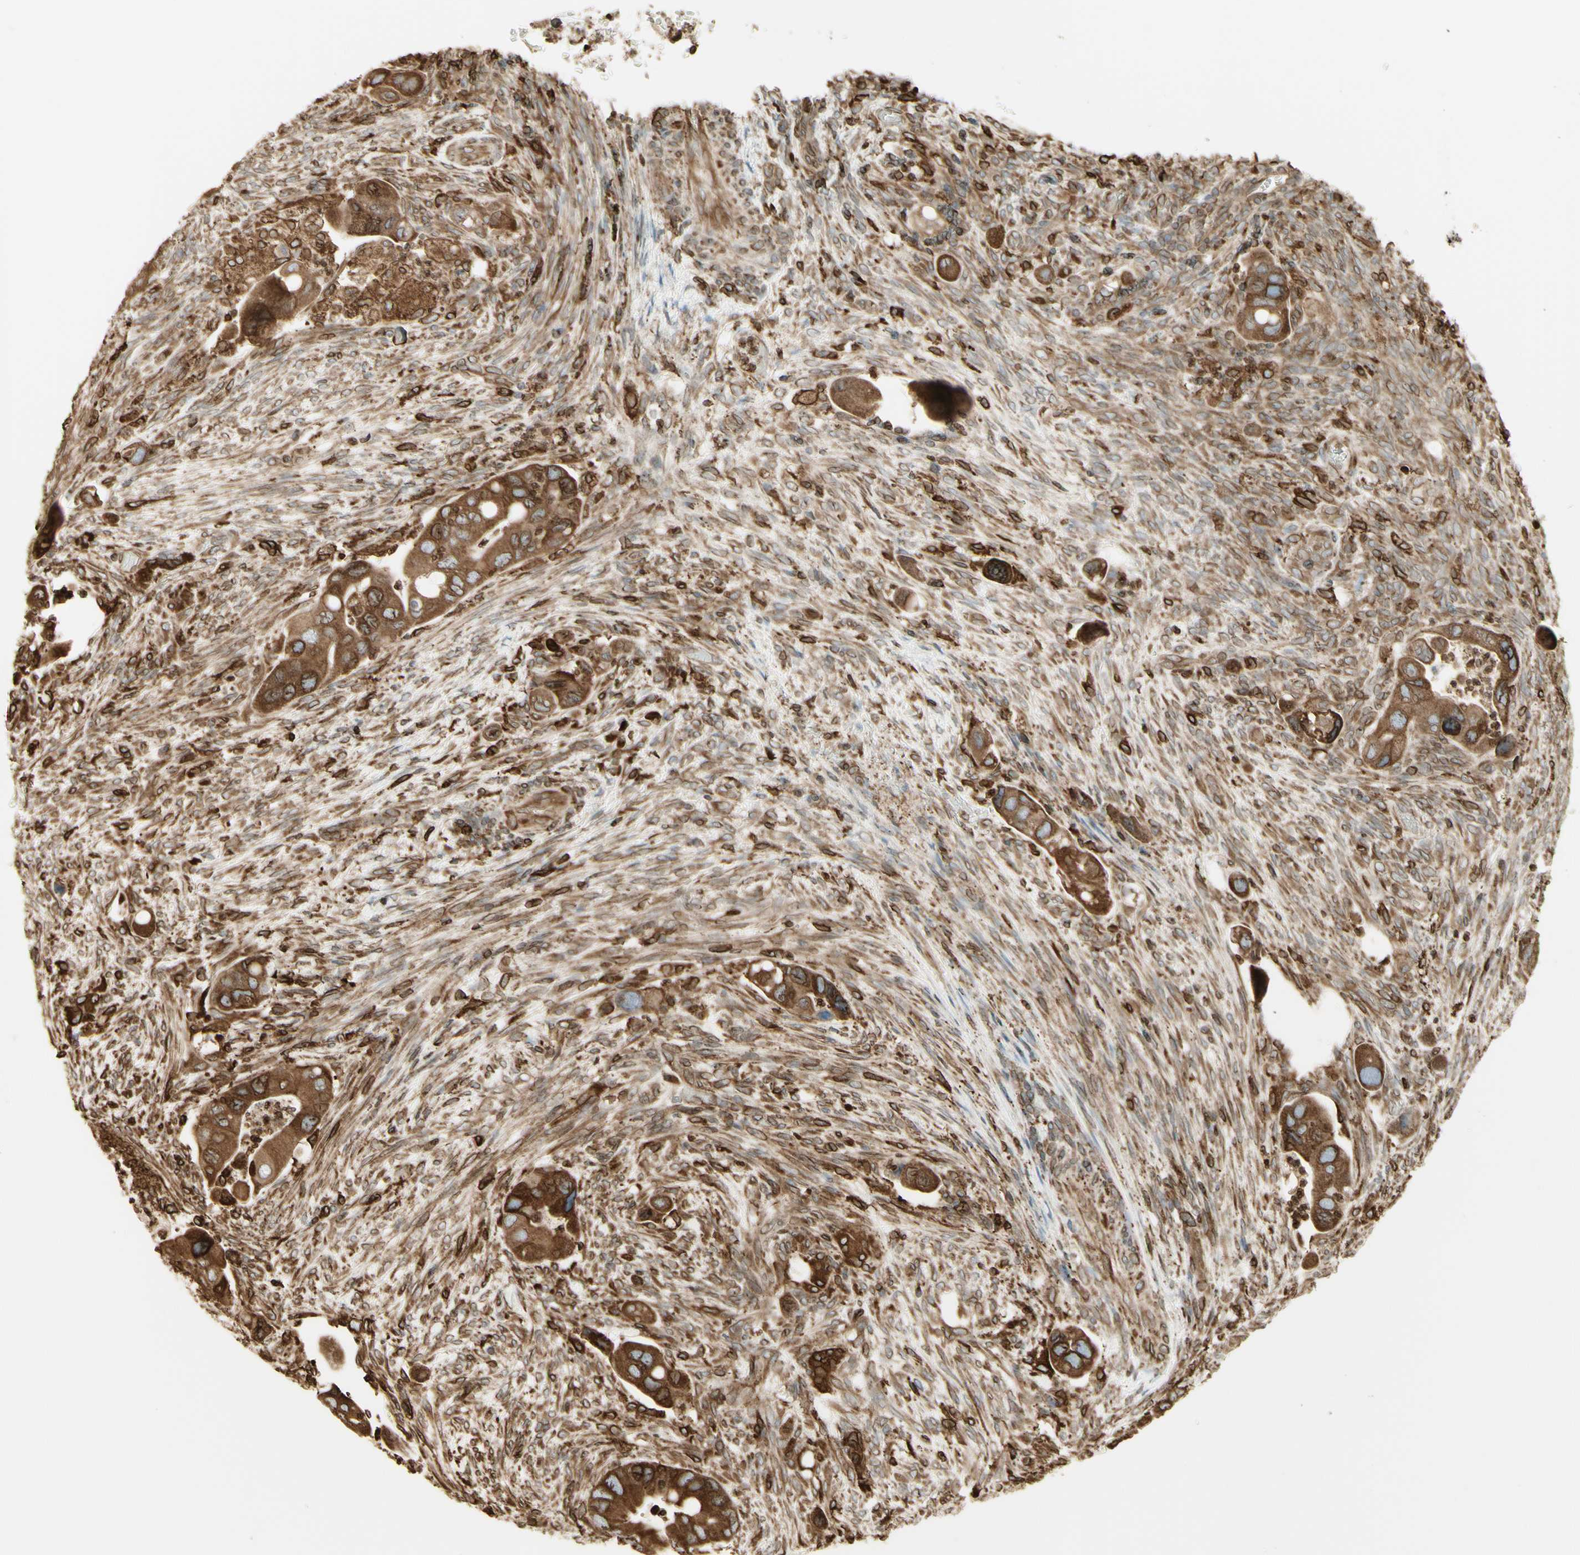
{"staining": {"intensity": "moderate", "quantity": ">75%", "location": "cytoplasmic/membranous"}, "tissue": "colorectal cancer", "cell_type": "Tumor cells", "image_type": "cancer", "snomed": [{"axis": "morphology", "description": "Adenocarcinoma, NOS"}, {"axis": "topography", "description": "Rectum"}], "caption": "A medium amount of moderate cytoplasmic/membranous expression is appreciated in about >75% of tumor cells in adenocarcinoma (colorectal) tissue.", "gene": "CANX", "patient": {"sex": "female", "age": 57}}